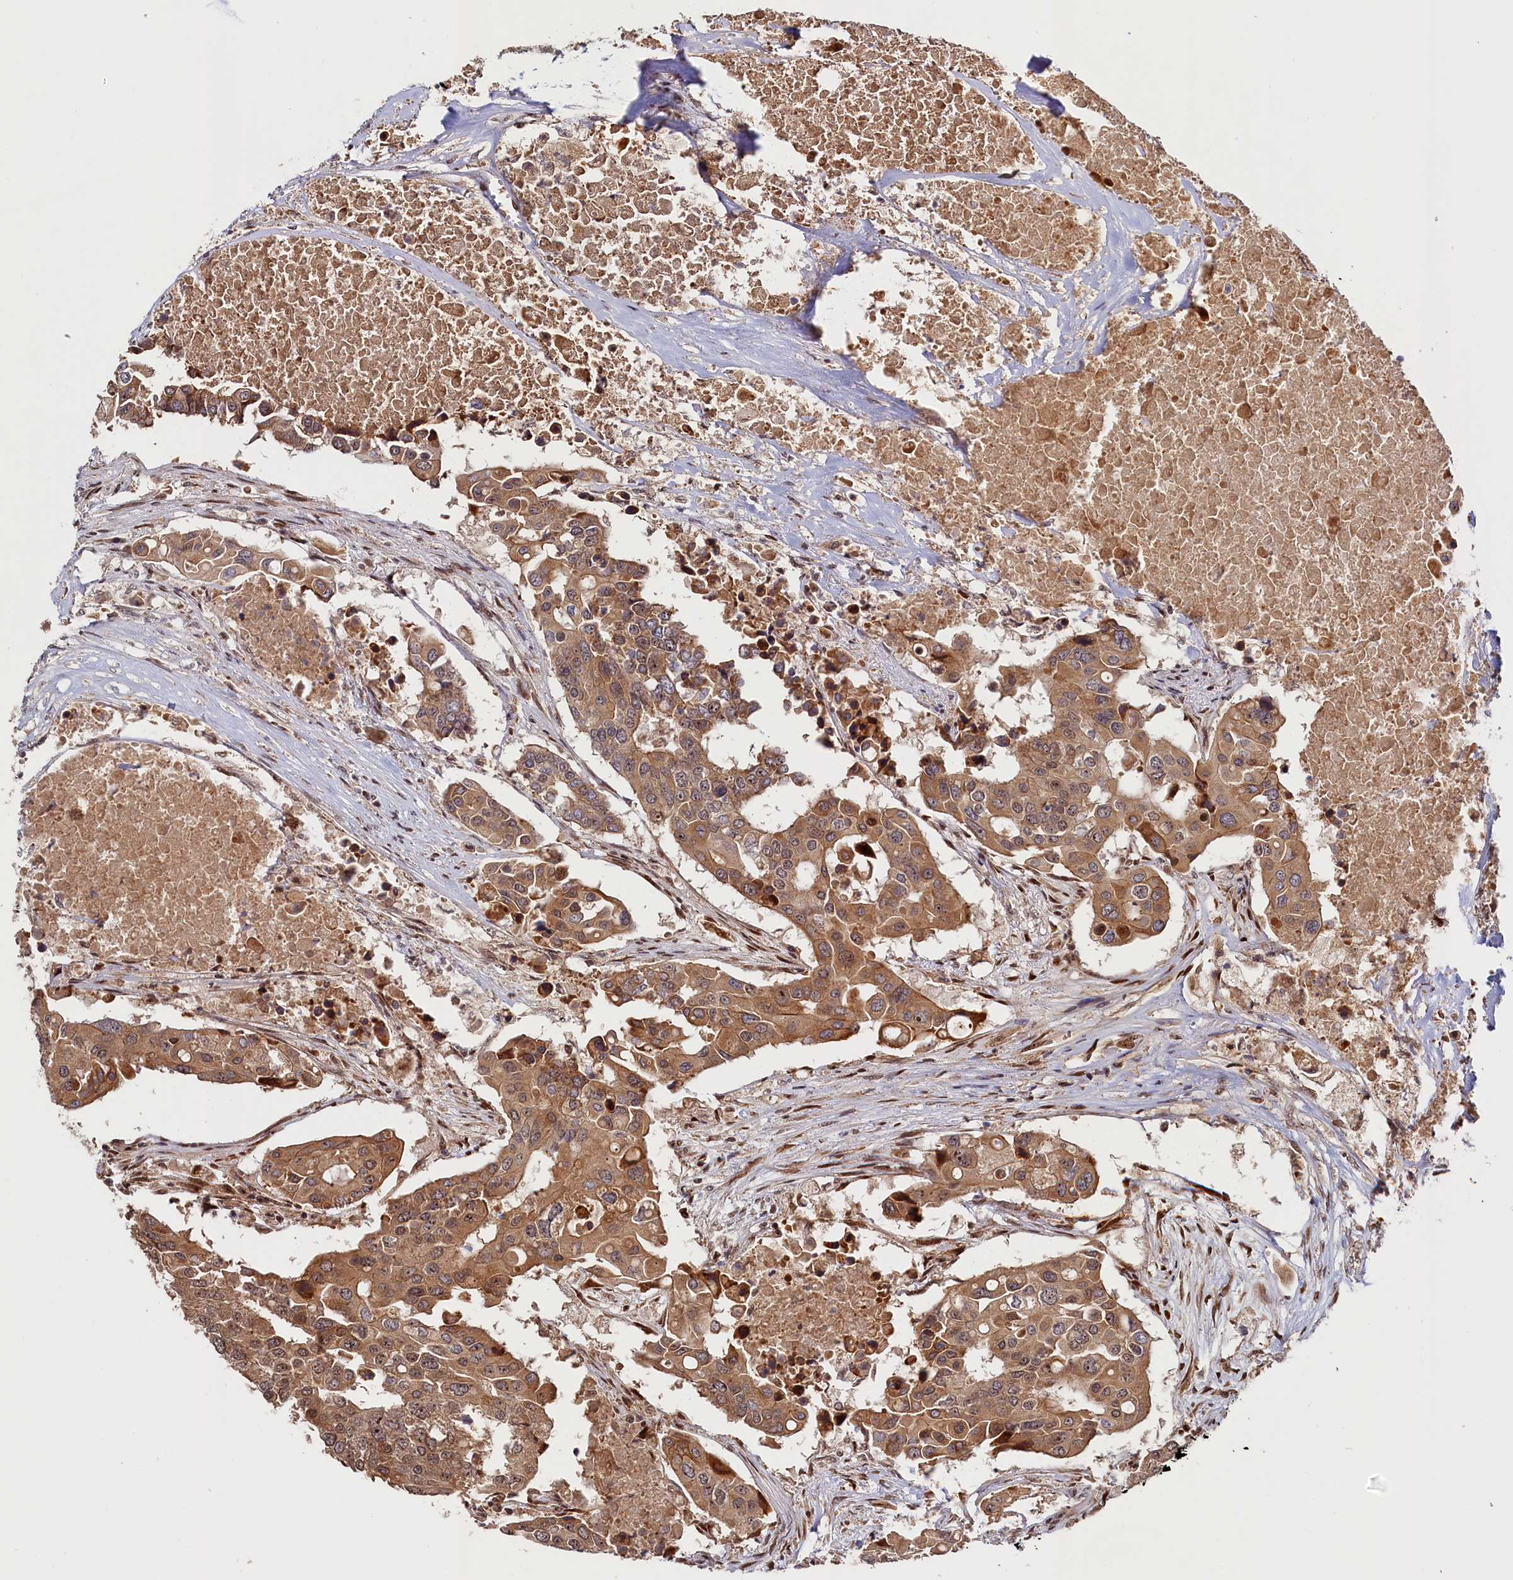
{"staining": {"intensity": "moderate", "quantity": ">75%", "location": "cytoplasmic/membranous,nuclear"}, "tissue": "colorectal cancer", "cell_type": "Tumor cells", "image_type": "cancer", "snomed": [{"axis": "morphology", "description": "Adenocarcinoma, NOS"}, {"axis": "topography", "description": "Colon"}], "caption": "Protein expression by IHC displays moderate cytoplasmic/membranous and nuclear positivity in approximately >75% of tumor cells in adenocarcinoma (colorectal). The protein of interest is shown in brown color, while the nuclei are stained blue.", "gene": "ANKRD24", "patient": {"sex": "male", "age": 77}}